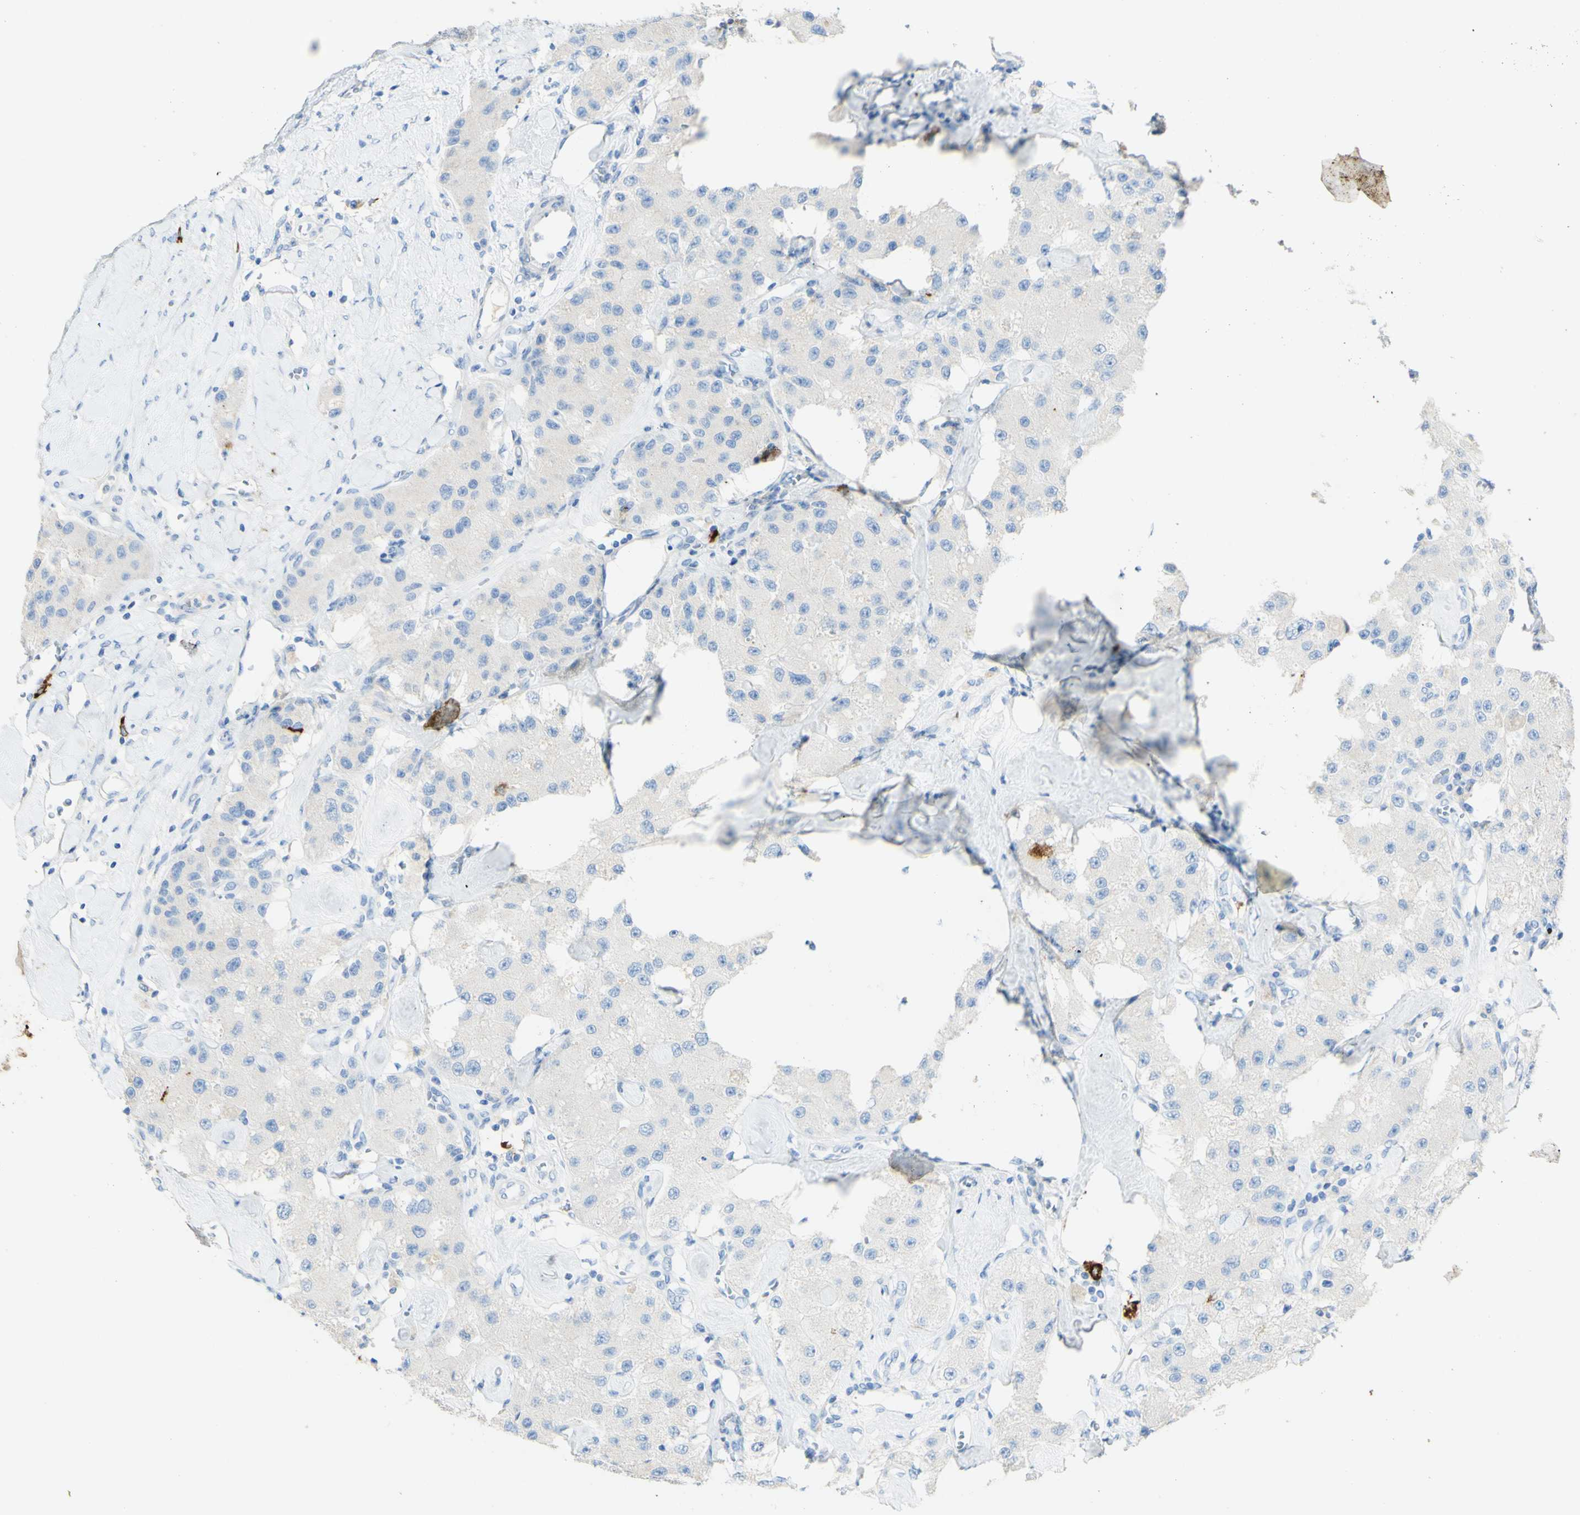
{"staining": {"intensity": "negative", "quantity": "none", "location": "none"}, "tissue": "carcinoid", "cell_type": "Tumor cells", "image_type": "cancer", "snomed": [{"axis": "morphology", "description": "Carcinoid, malignant, NOS"}, {"axis": "topography", "description": "Pancreas"}], "caption": "This is an IHC micrograph of carcinoid. There is no positivity in tumor cells.", "gene": "PIGR", "patient": {"sex": "male", "age": 41}}